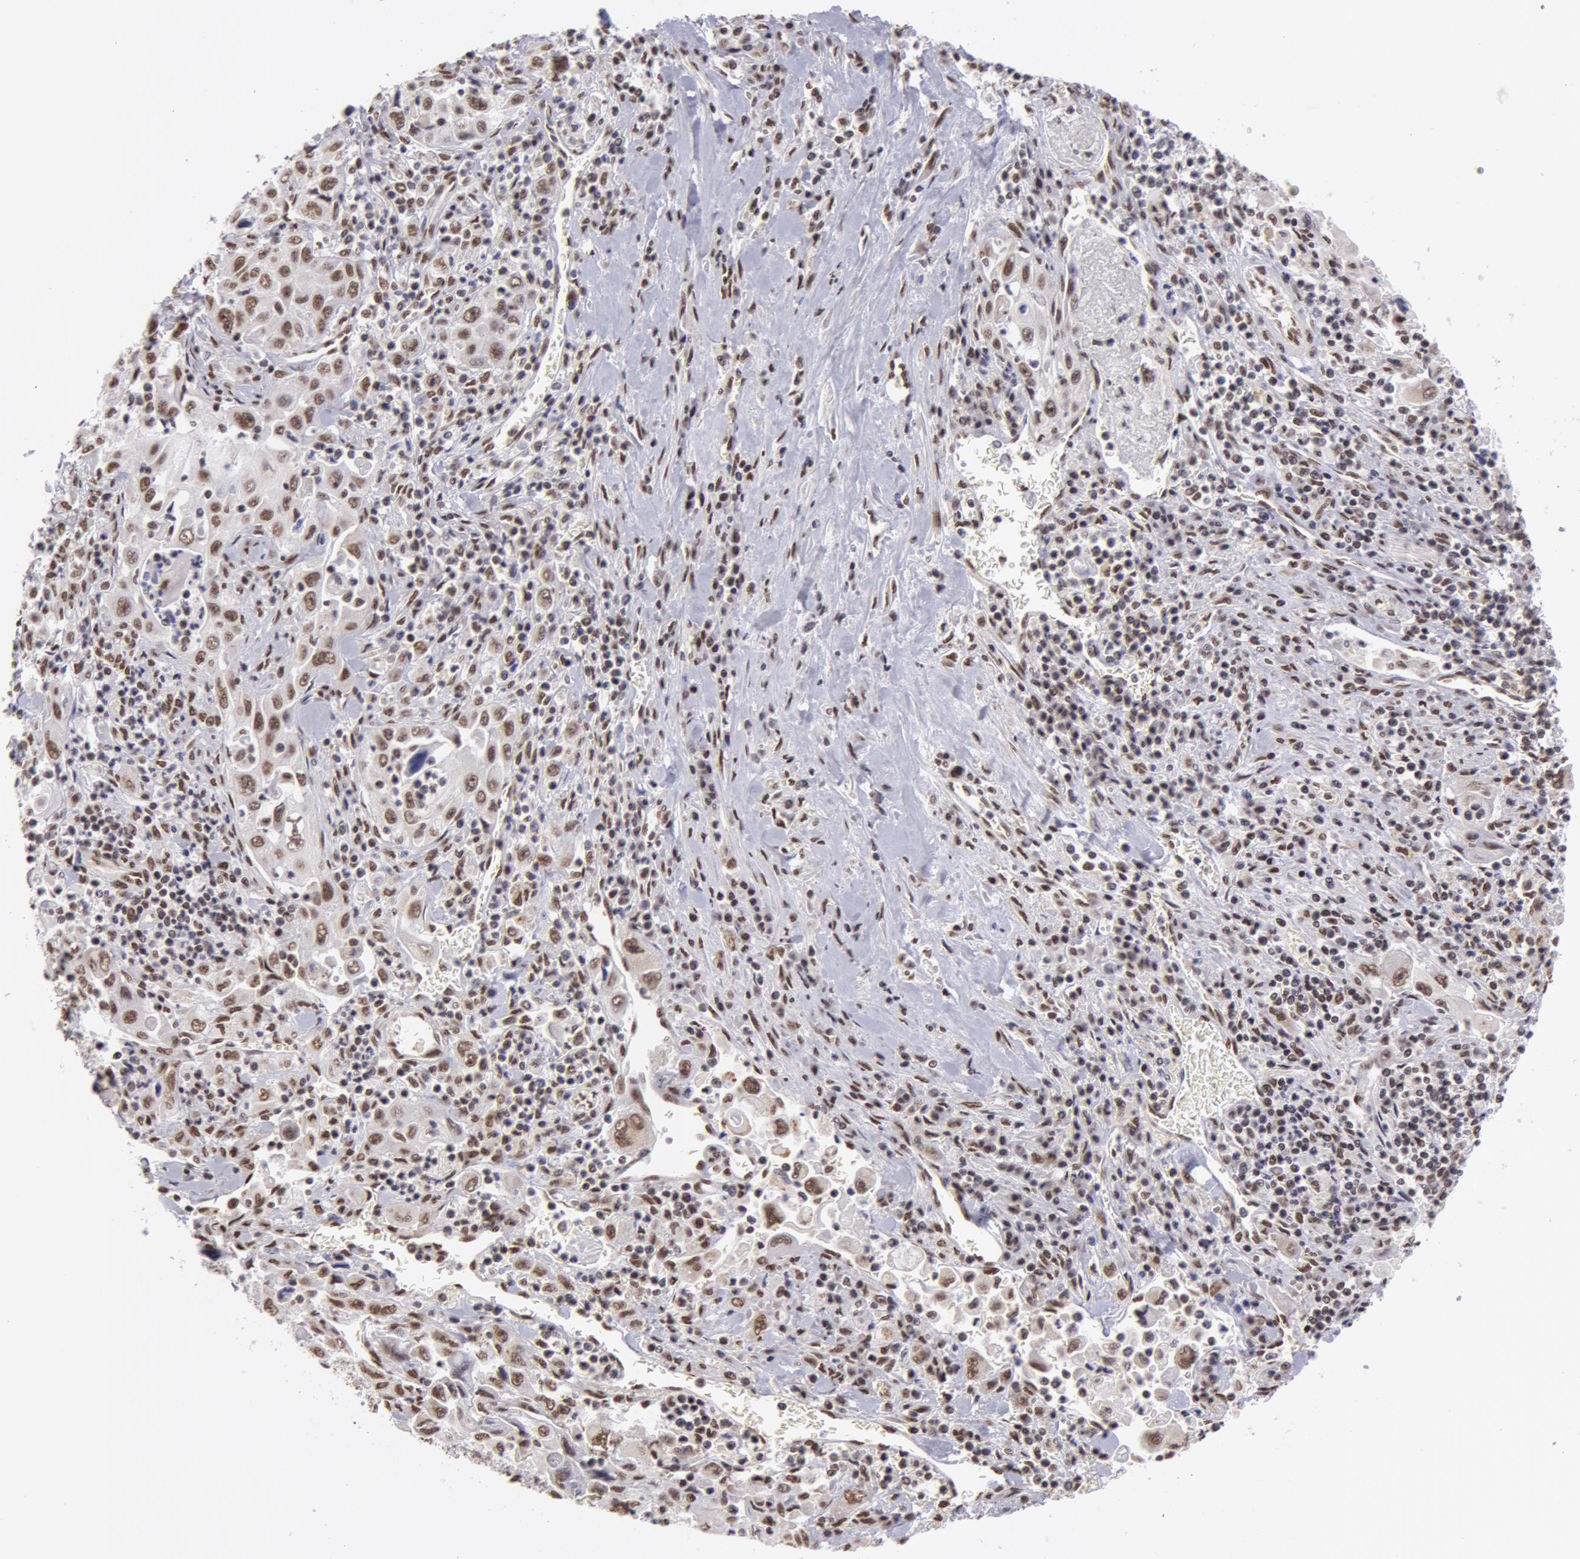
{"staining": {"intensity": "moderate", "quantity": "25%-75%", "location": "nuclear"}, "tissue": "pancreatic cancer", "cell_type": "Tumor cells", "image_type": "cancer", "snomed": [{"axis": "morphology", "description": "Adenocarcinoma, NOS"}, {"axis": "topography", "description": "Pancreas"}], "caption": "Pancreatic cancer stained with DAB (3,3'-diaminobenzidine) immunohistochemistry reveals medium levels of moderate nuclear expression in approximately 25%-75% of tumor cells. The staining was performed using DAB (3,3'-diaminobenzidine) to visualize the protein expression in brown, while the nuclei were stained in blue with hematoxylin (Magnification: 20x).", "gene": "VRTN", "patient": {"sex": "male", "age": 70}}